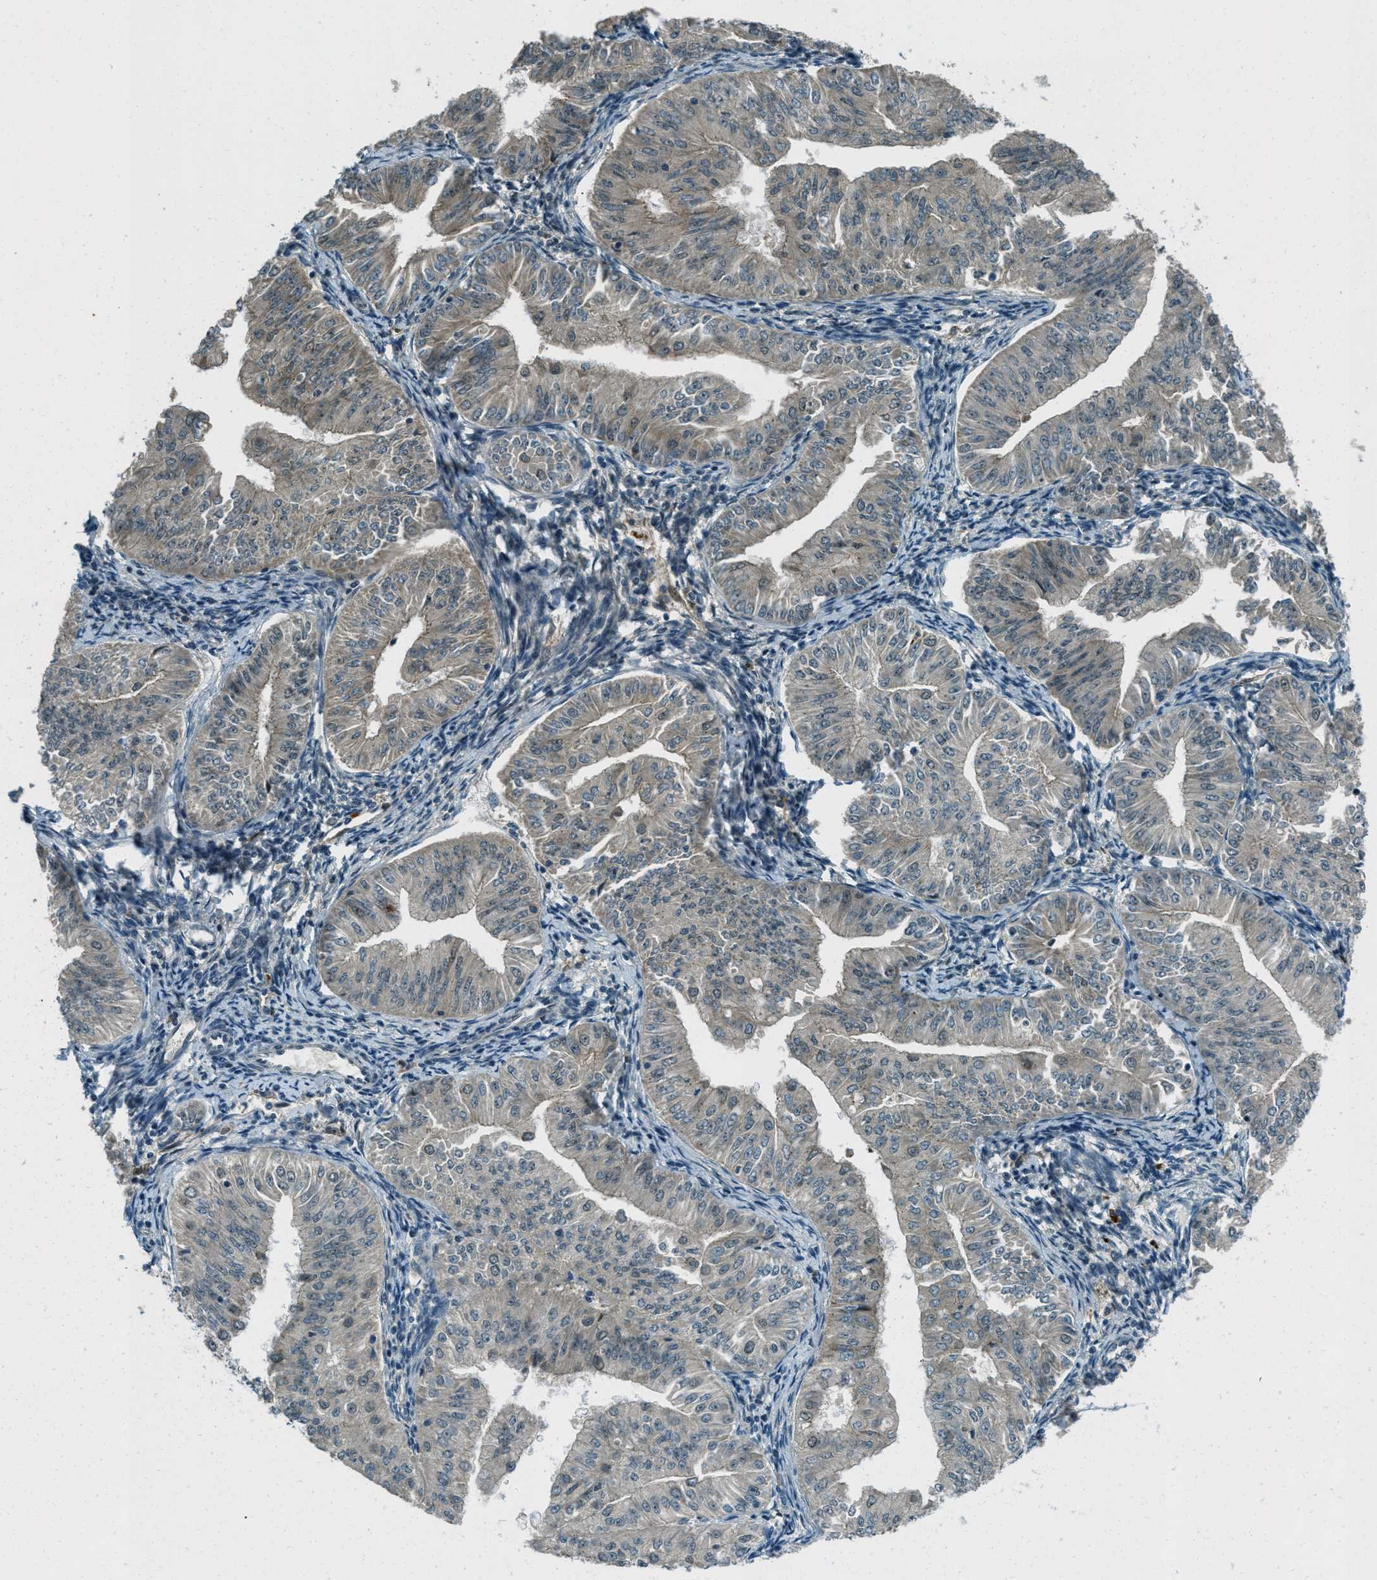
{"staining": {"intensity": "negative", "quantity": "none", "location": "none"}, "tissue": "endometrial cancer", "cell_type": "Tumor cells", "image_type": "cancer", "snomed": [{"axis": "morphology", "description": "Normal tissue, NOS"}, {"axis": "morphology", "description": "Adenocarcinoma, NOS"}, {"axis": "topography", "description": "Endometrium"}], "caption": "Immunohistochemistry micrograph of endometrial cancer stained for a protein (brown), which demonstrates no positivity in tumor cells.", "gene": "STK11", "patient": {"sex": "female", "age": 53}}